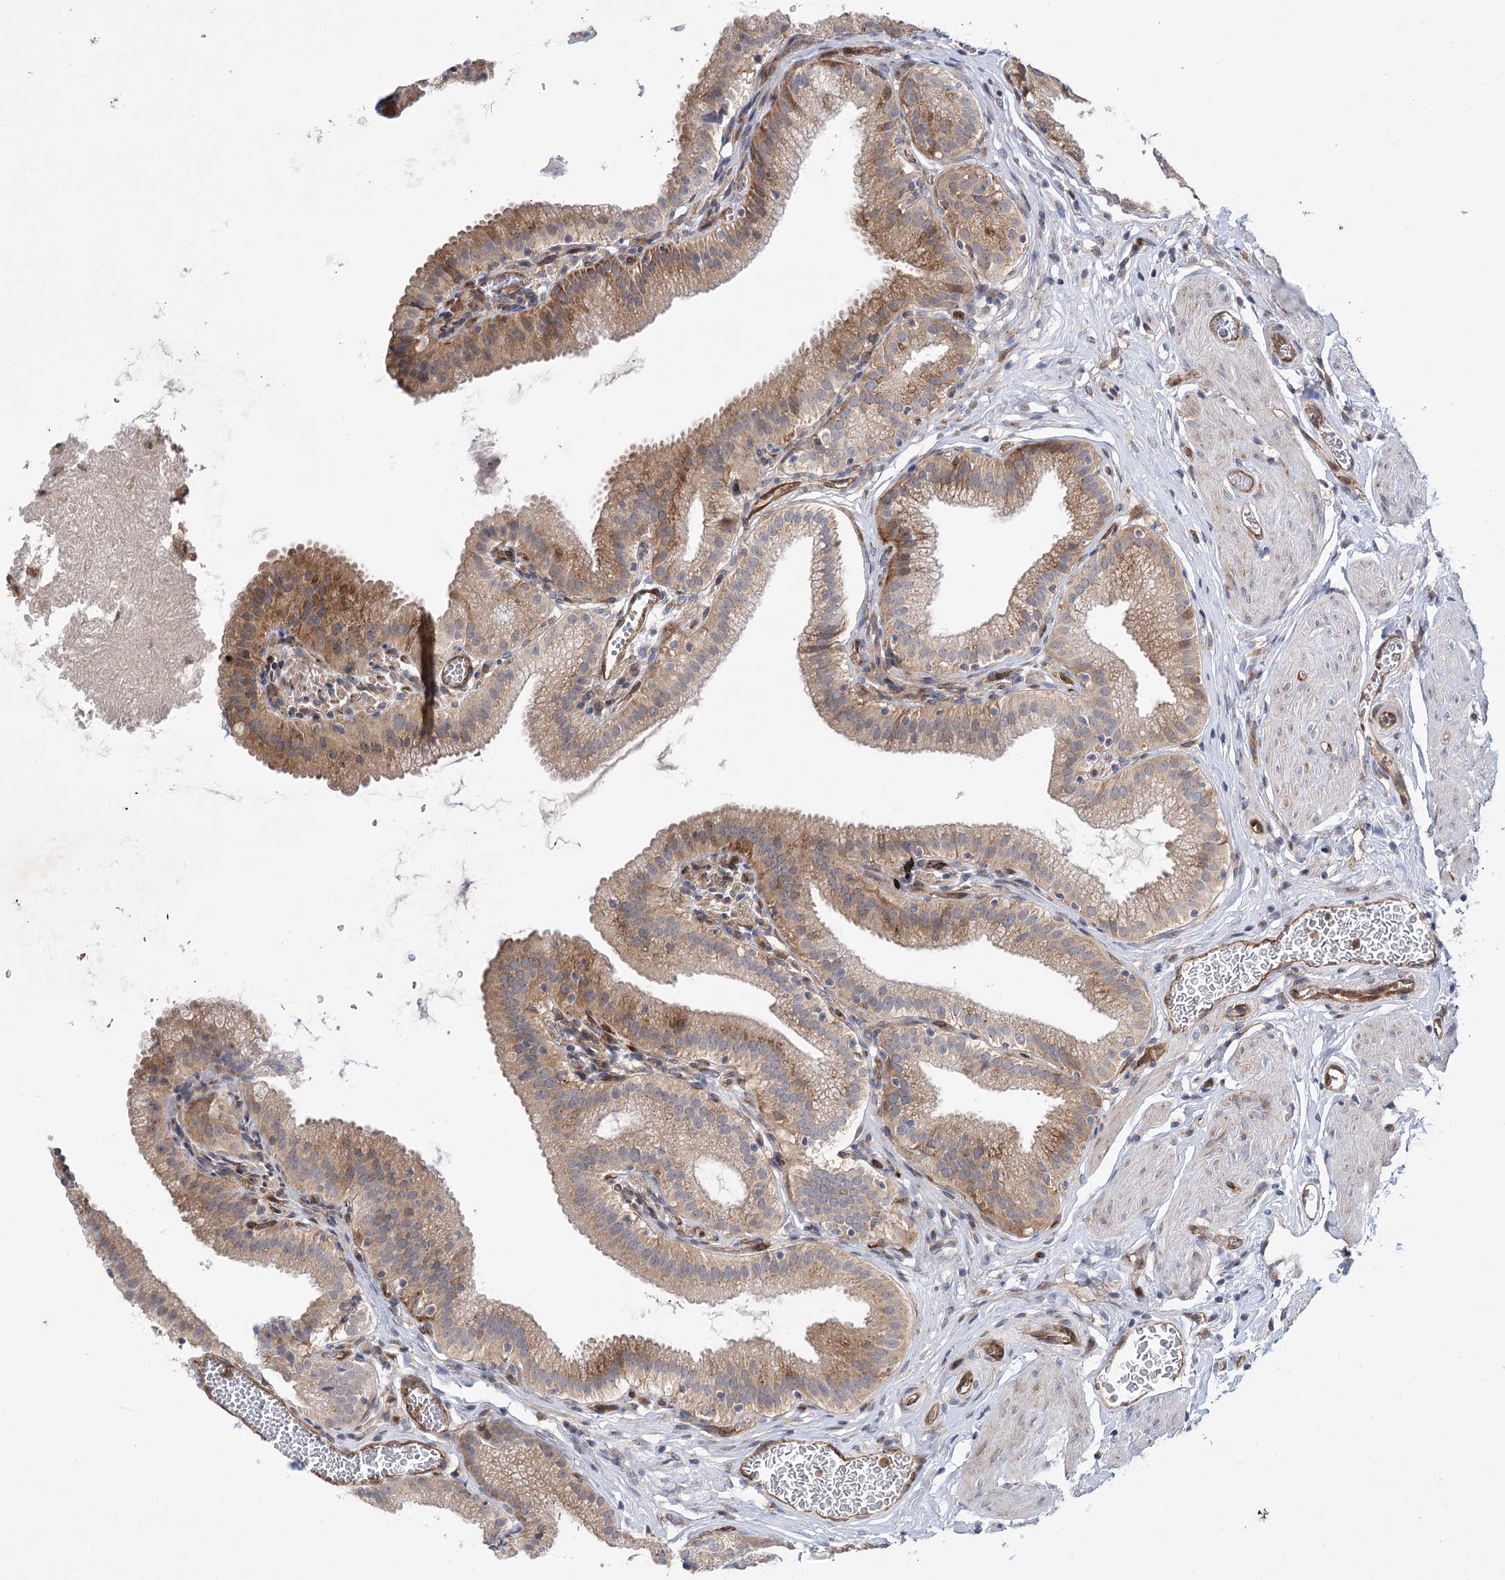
{"staining": {"intensity": "moderate", "quantity": "25%-75%", "location": "cytoplasmic/membranous"}, "tissue": "gallbladder", "cell_type": "Glandular cells", "image_type": "normal", "snomed": [{"axis": "morphology", "description": "Normal tissue, NOS"}, {"axis": "topography", "description": "Gallbladder"}], "caption": "Glandular cells exhibit medium levels of moderate cytoplasmic/membranous staining in about 25%-75% of cells in unremarkable gallbladder. (IHC, brightfield microscopy, high magnification).", "gene": "ARHGAP31", "patient": {"sex": "male", "age": 54}}